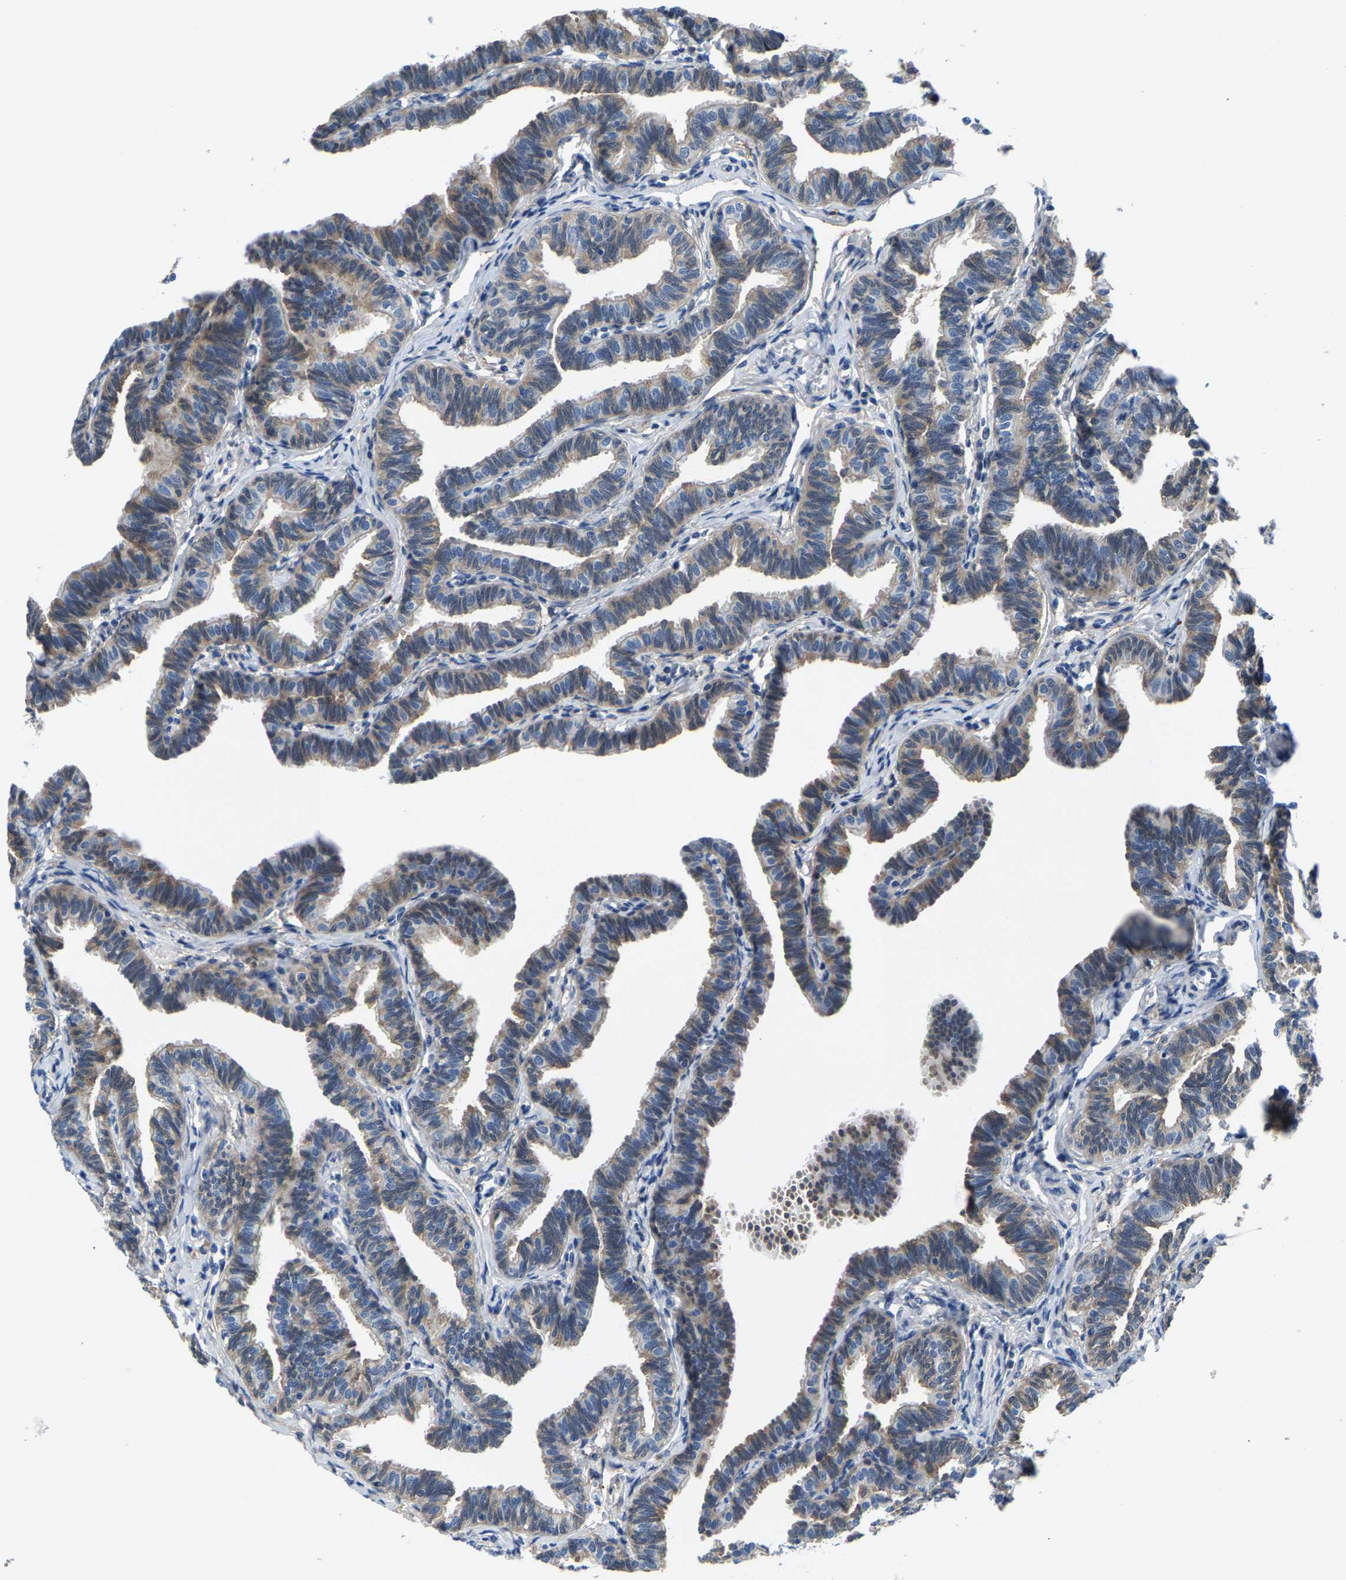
{"staining": {"intensity": "weak", "quantity": "25%-75%", "location": "cytoplasmic/membranous"}, "tissue": "fallopian tube", "cell_type": "Glandular cells", "image_type": "normal", "snomed": [{"axis": "morphology", "description": "Normal tissue, NOS"}, {"axis": "topography", "description": "Fallopian tube"}, {"axis": "topography", "description": "Ovary"}], "caption": "IHC staining of benign fallopian tube, which exhibits low levels of weak cytoplasmic/membranous positivity in approximately 25%-75% of glandular cells indicating weak cytoplasmic/membranous protein expression. The staining was performed using DAB (3,3'-diaminobenzidine) (brown) for protein detection and nuclei were counterstained in hematoxylin (blue).", "gene": "SSH3", "patient": {"sex": "female", "age": 23}}